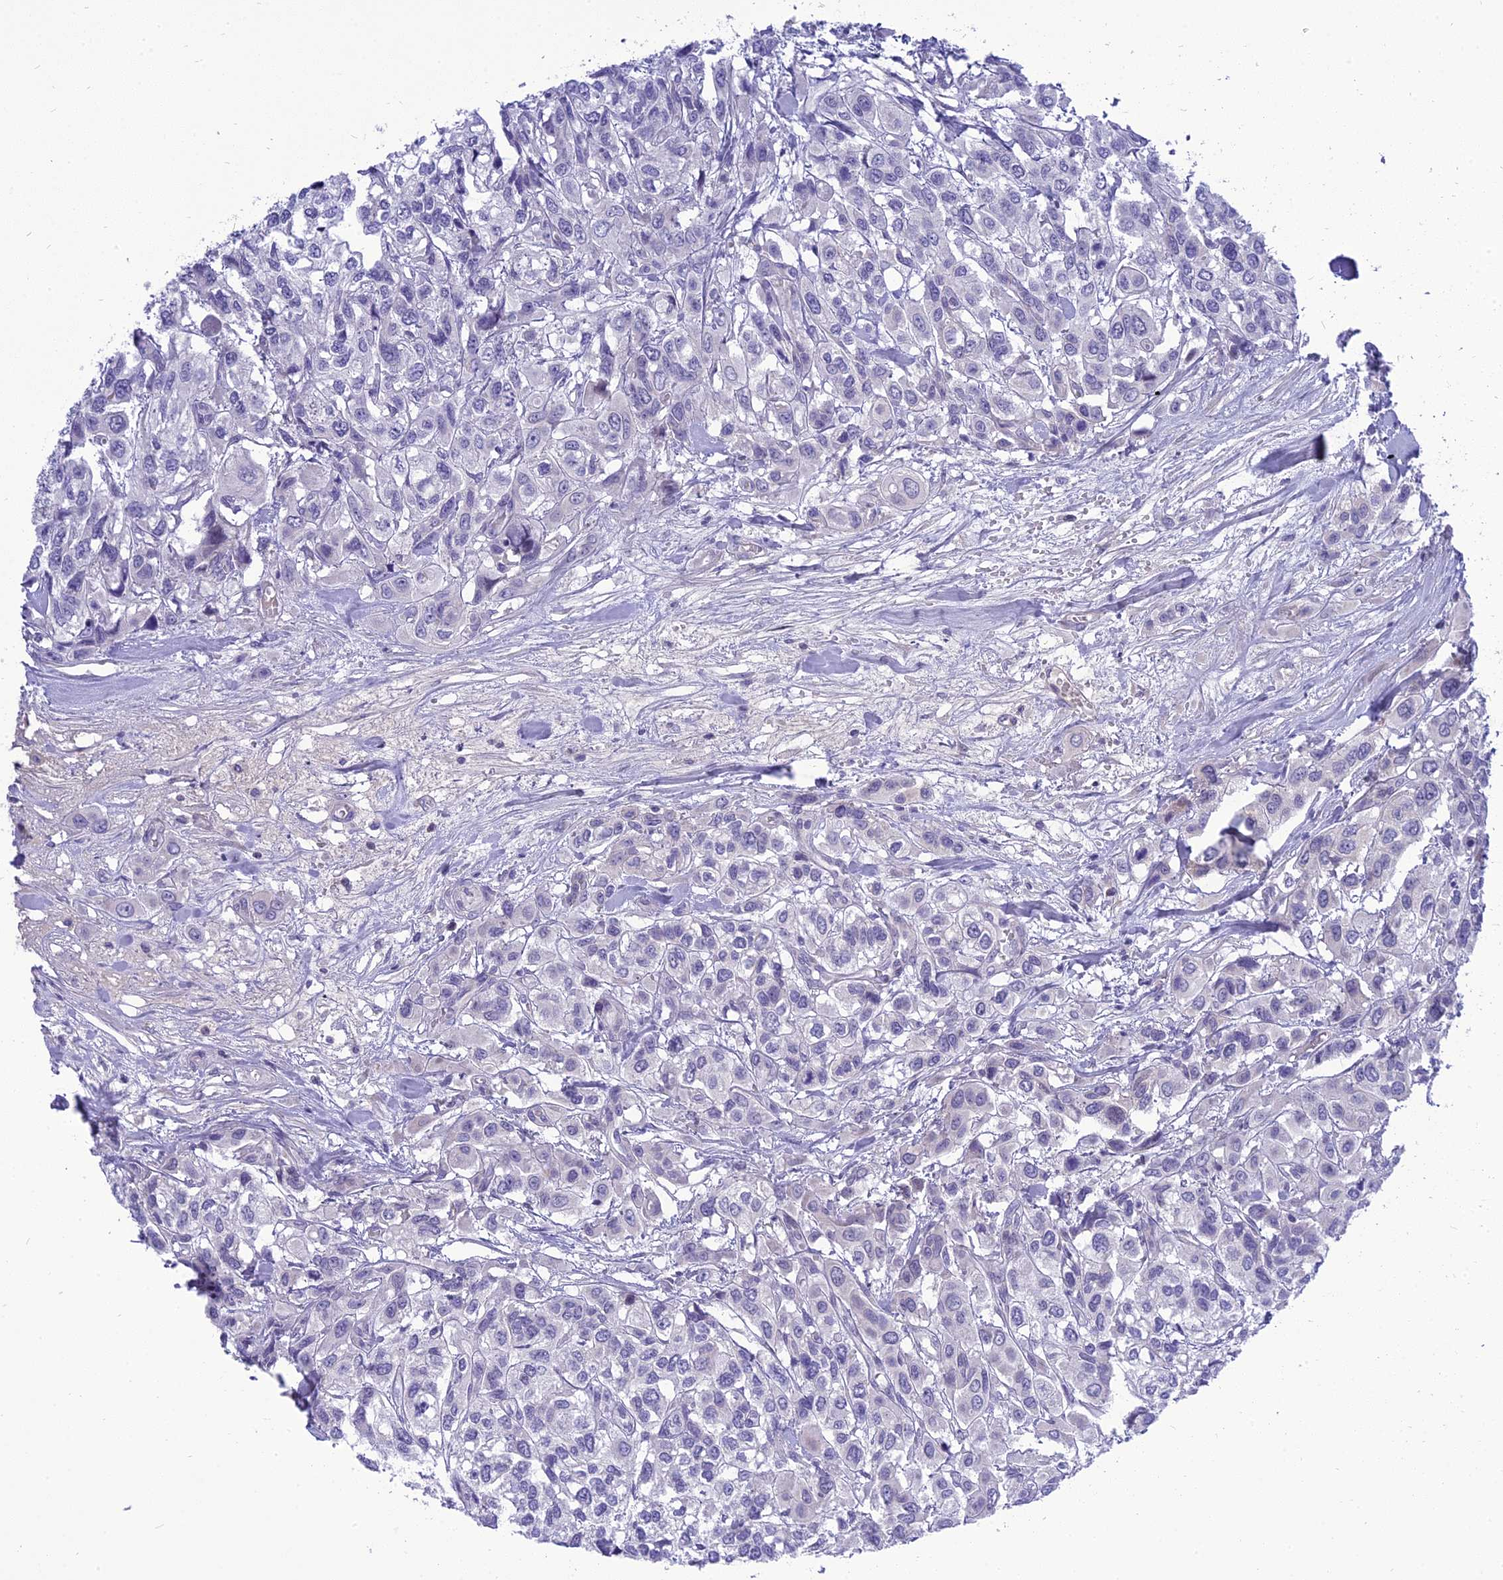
{"staining": {"intensity": "negative", "quantity": "none", "location": "none"}, "tissue": "urothelial cancer", "cell_type": "Tumor cells", "image_type": "cancer", "snomed": [{"axis": "morphology", "description": "Urothelial carcinoma, High grade"}, {"axis": "topography", "description": "Urinary bladder"}], "caption": "Urothelial cancer was stained to show a protein in brown. There is no significant expression in tumor cells.", "gene": "MBD3L1", "patient": {"sex": "male", "age": 67}}